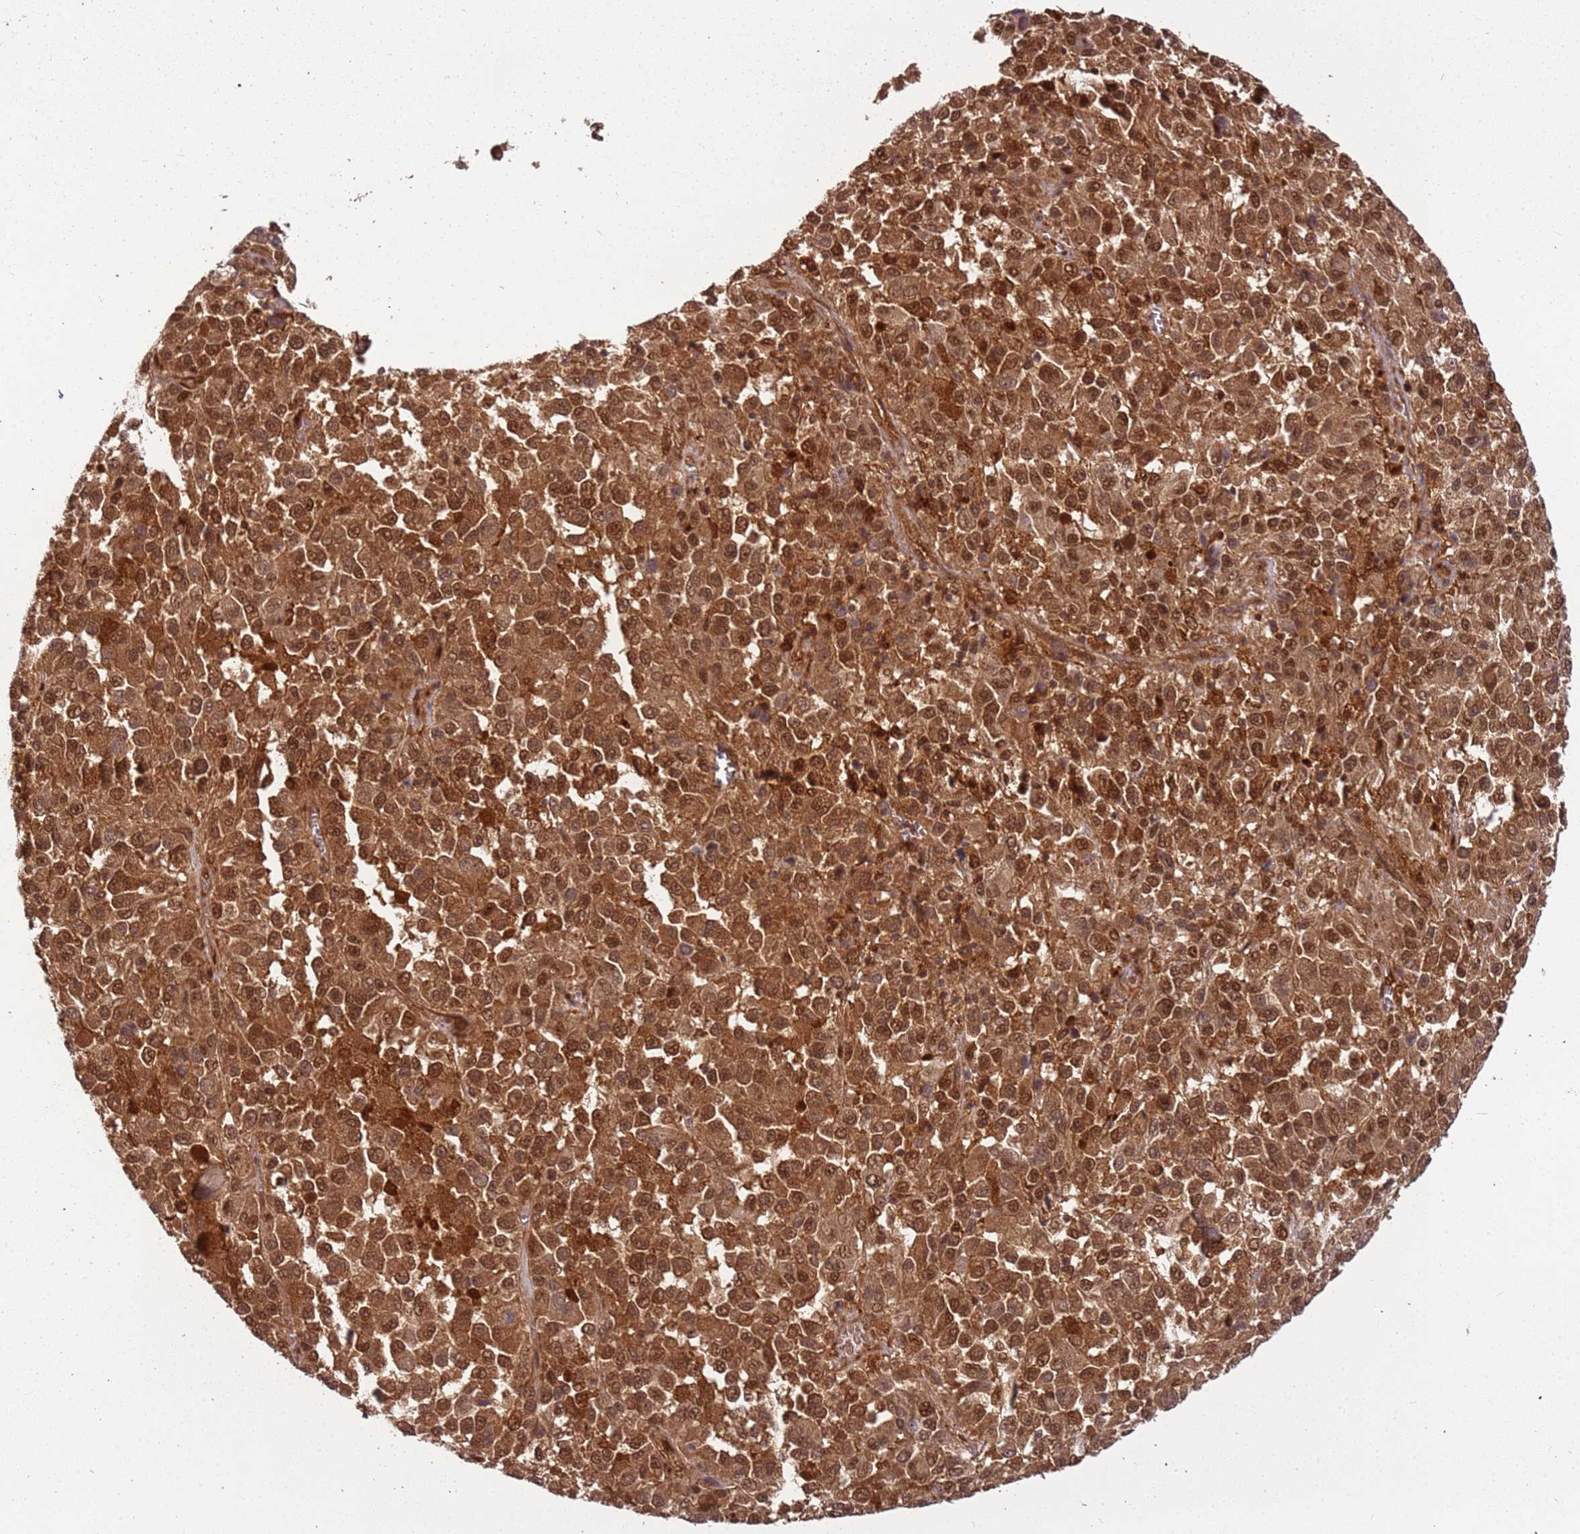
{"staining": {"intensity": "moderate", "quantity": ">75%", "location": "cytoplasmic/membranous,nuclear"}, "tissue": "melanoma", "cell_type": "Tumor cells", "image_type": "cancer", "snomed": [{"axis": "morphology", "description": "Malignant melanoma, Metastatic site"}, {"axis": "topography", "description": "Lung"}], "caption": "Malignant melanoma (metastatic site) stained for a protein exhibits moderate cytoplasmic/membranous and nuclear positivity in tumor cells.", "gene": "PGLS", "patient": {"sex": "male", "age": 64}}